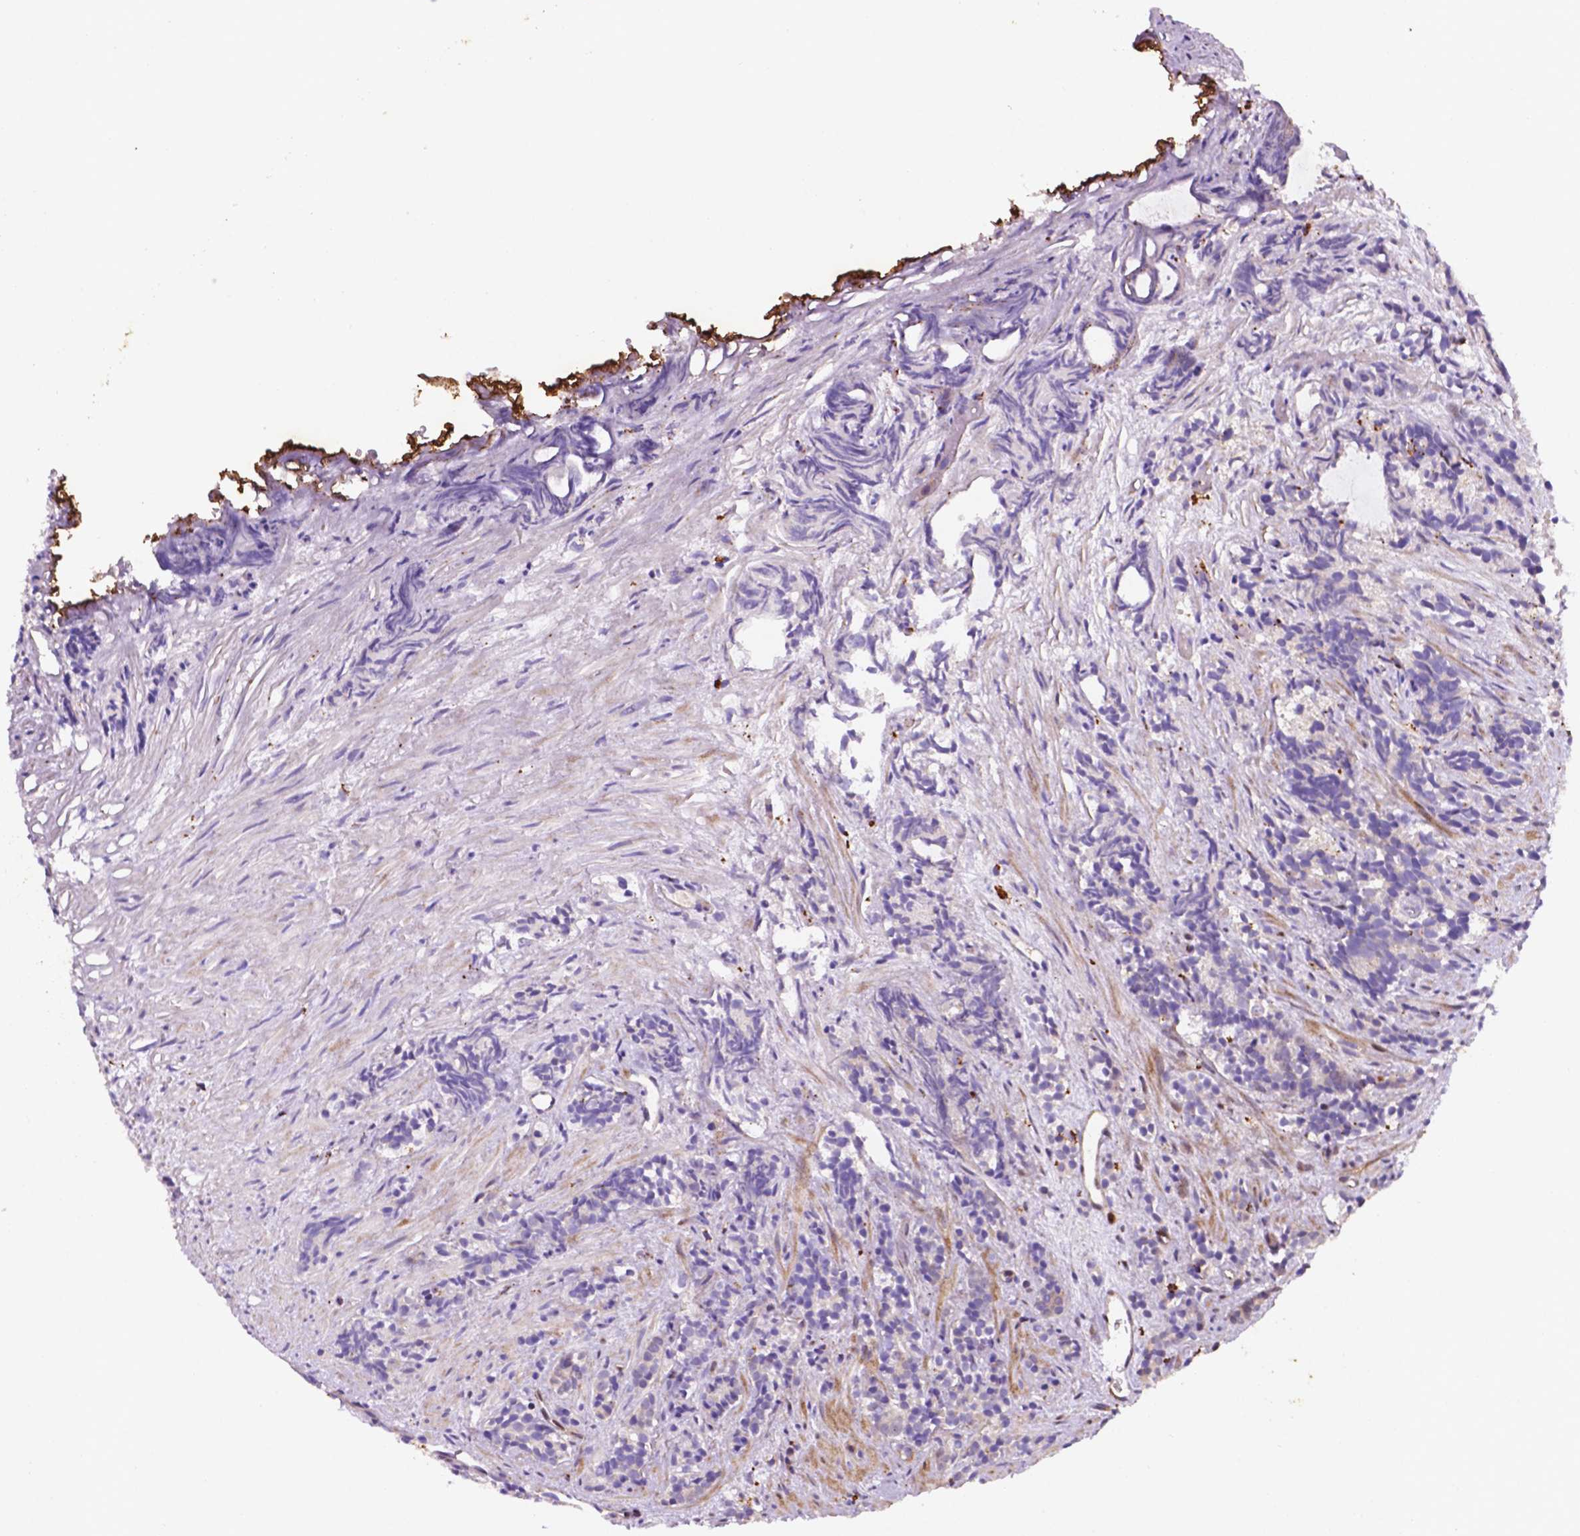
{"staining": {"intensity": "negative", "quantity": "none", "location": "none"}, "tissue": "prostate cancer", "cell_type": "Tumor cells", "image_type": "cancer", "snomed": [{"axis": "morphology", "description": "Adenocarcinoma, High grade"}, {"axis": "topography", "description": "Prostate"}], "caption": "Prostate cancer was stained to show a protein in brown. There is no significant staining in tumor cells. (DAB IHC visualized using brightfield microscopy, high magnification).", "gene": "TM4SF20", "patient": {"sex": "male", "age": 84}}